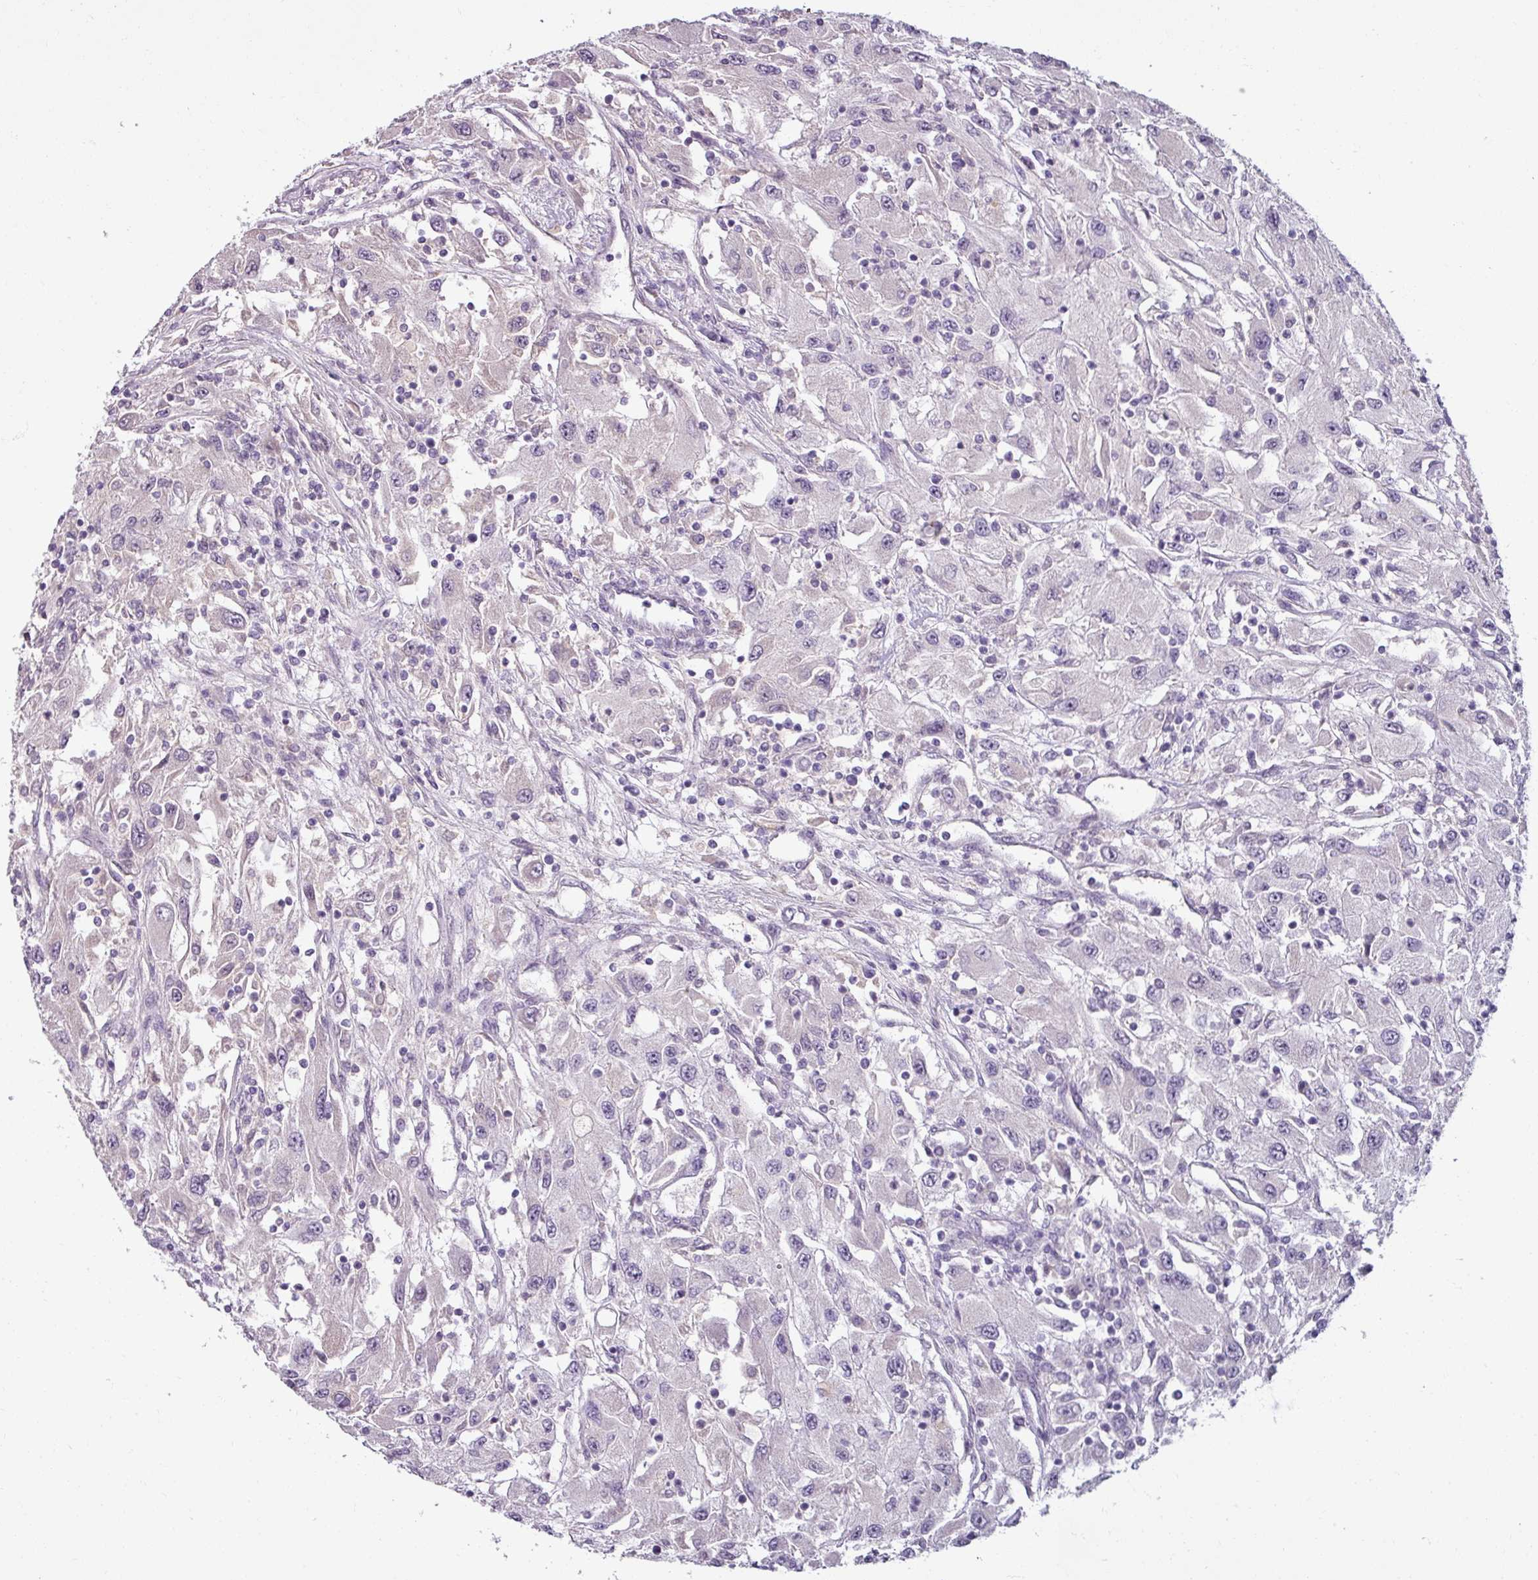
{"staining": {"intensity": "negative", "quantity": "none", "location": "none"}, "tissue": "renal cancer", "cell_type": "Tumor cells", "image_type": "cancer", "snomed": [{"axis": "morphology", "description": "Adenocarcinoma, NOS"}, {"axis": "topography", "description": "Kidney"}], "caption": "Tumor cells are negative for protein expression in human renal cancer.", "gene": "UVSSA", "patient": {"sex": "female", "age": 67}}